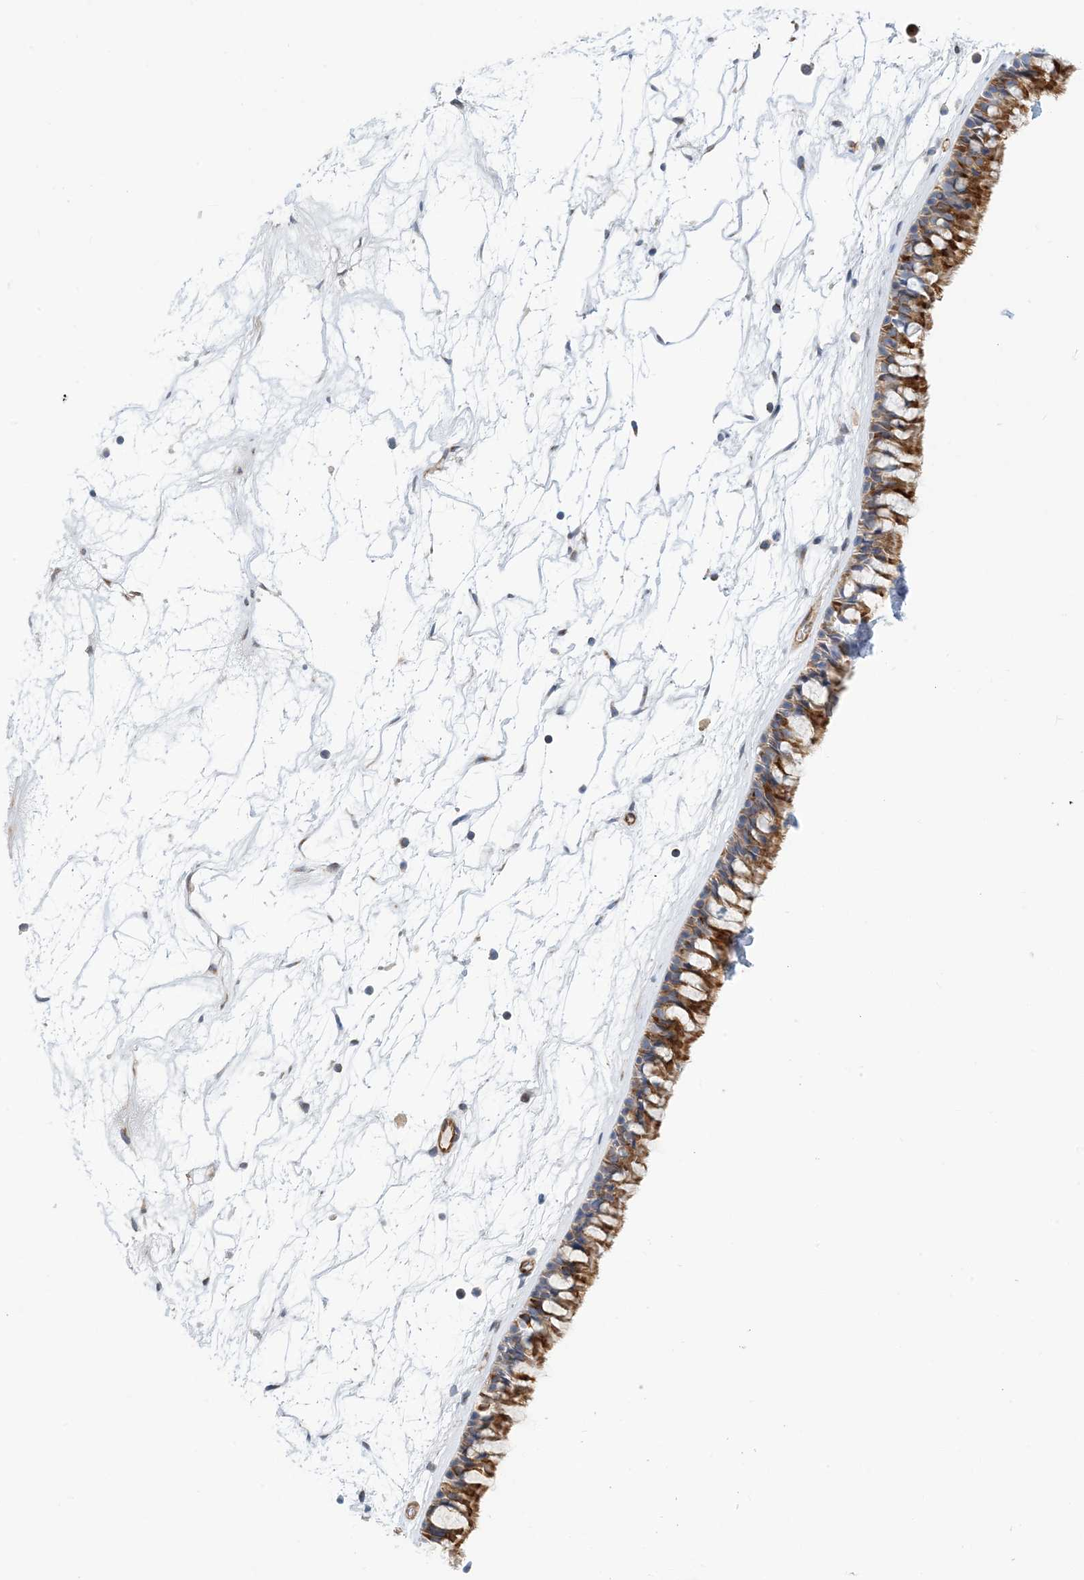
{"staining": {"intensity": "moderate", "quantity": ">75%", "location": "cytoplasmic/membranous"}, "tissue": "nasopharynx", "cell_type": "Respiratory epithelial cells", "image_type": "normal", "snomed": [{"axis": "morphology", "description": "Normal tissue, NOS"}, {"axis": "topography", "description": "Nasopharynx"}], "caption": "A medium amount of moderate cytoplasmic/membranous positivity is present in about >75% of respiratory epithelial cells in benign nasopharynx.", "gene": "PCDHA2", "patient": {"sex": "male", "age": 64}}